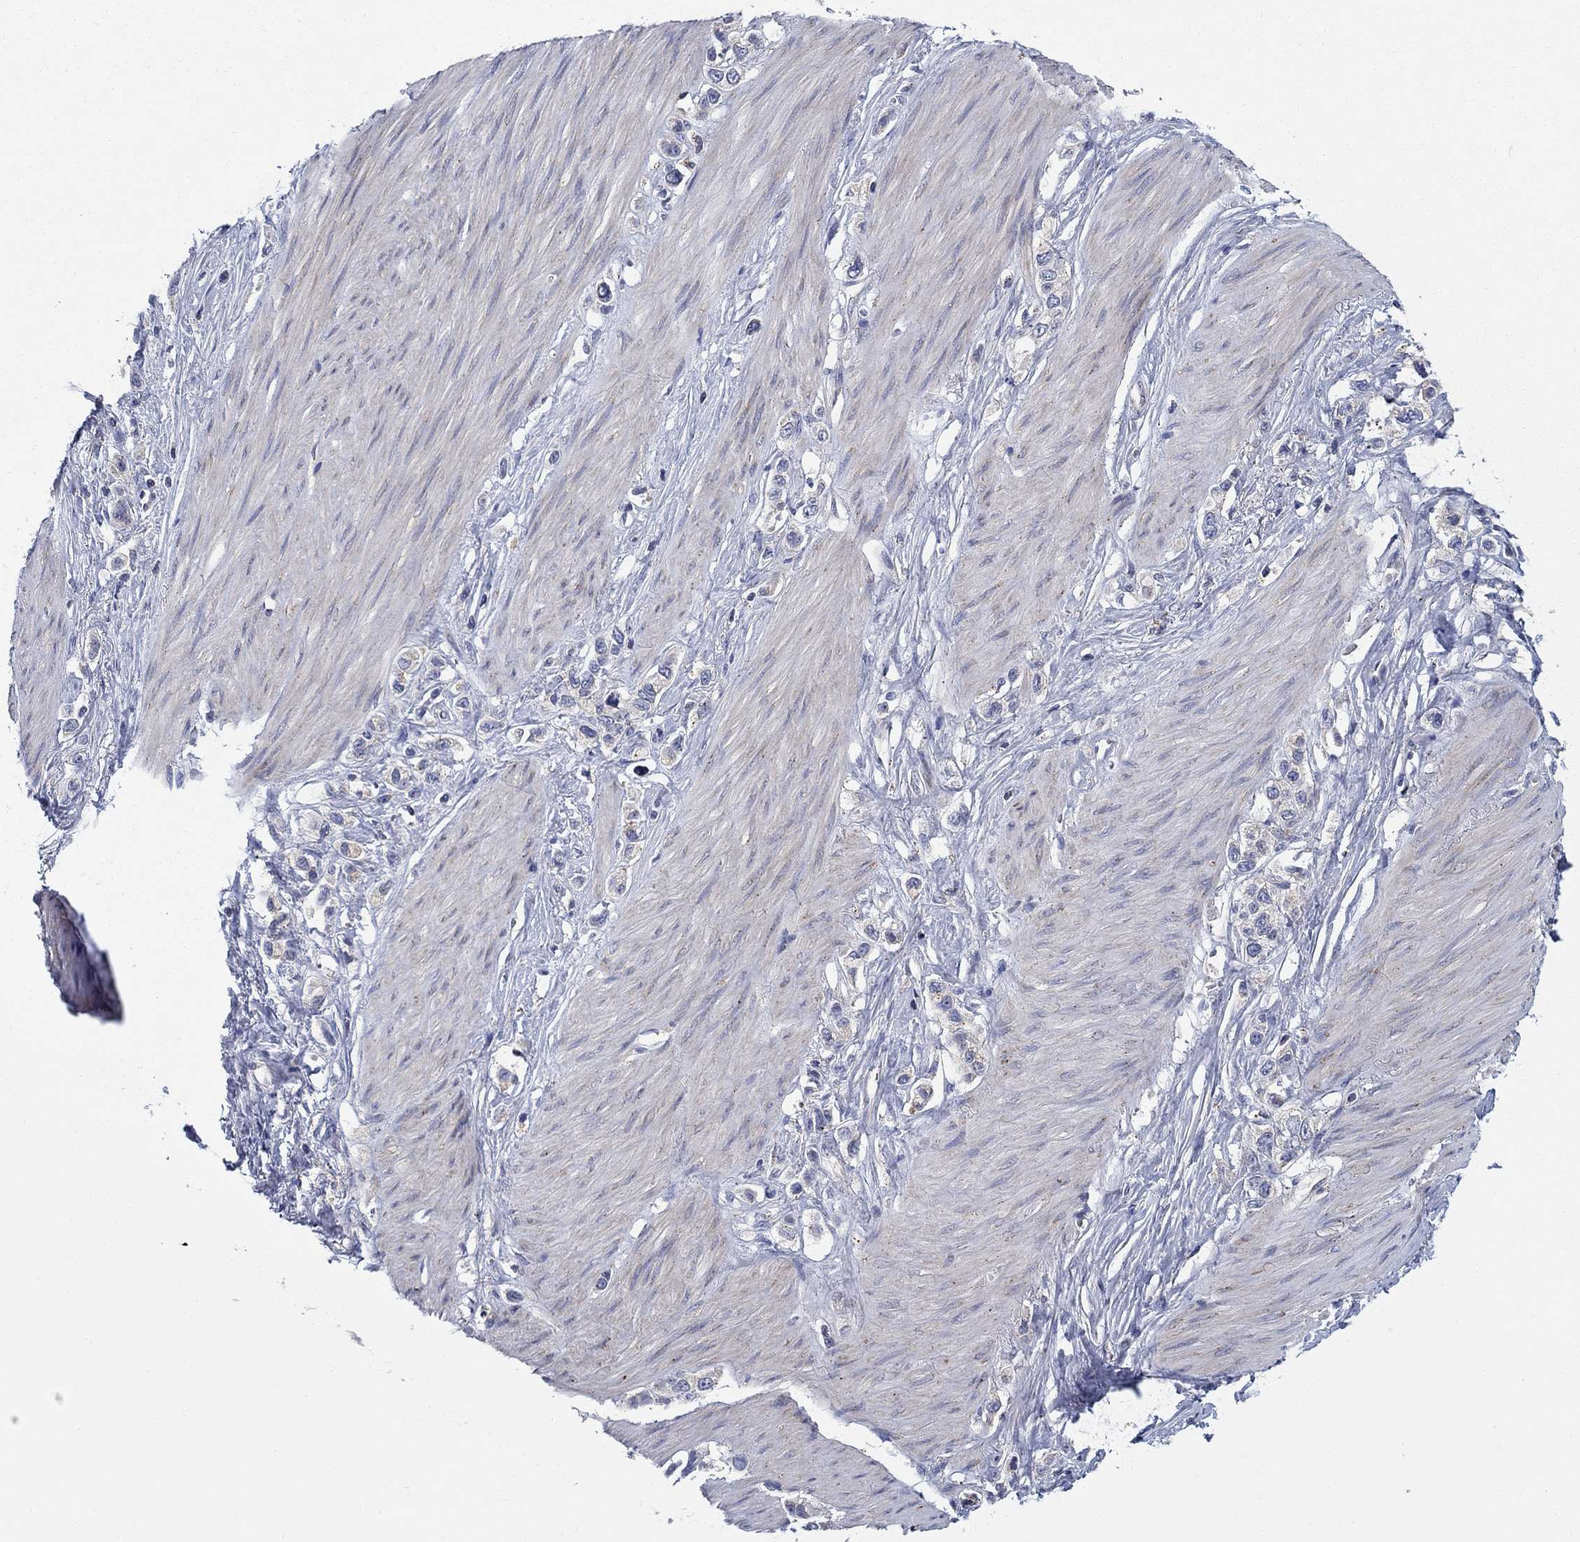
{"staining": {"intensity": "negative", "quantity": "none", "location": "none"}, "tissue": "stomach cancer", "cell_type": "Tumor cells", "image_type": "cancer", "snomed": [{"axis": "morphology", "description": "Normal tissue, NOS"}, {"axis": "morphology", "description": "Adenocarcinoma, NOS"}, {"axis": "morphology", "description": "Adenocarcinoma, High grade"}, {"axis": "topography", "description": "Stomach, upper"}, {"axis": "topography", "description": "Stomach"}], "caption": "Image shows no significant protein staining in tumor cells of stomach cancer.", "gene": "NACAD", "patient": {"sex": "female", "age": 65}}